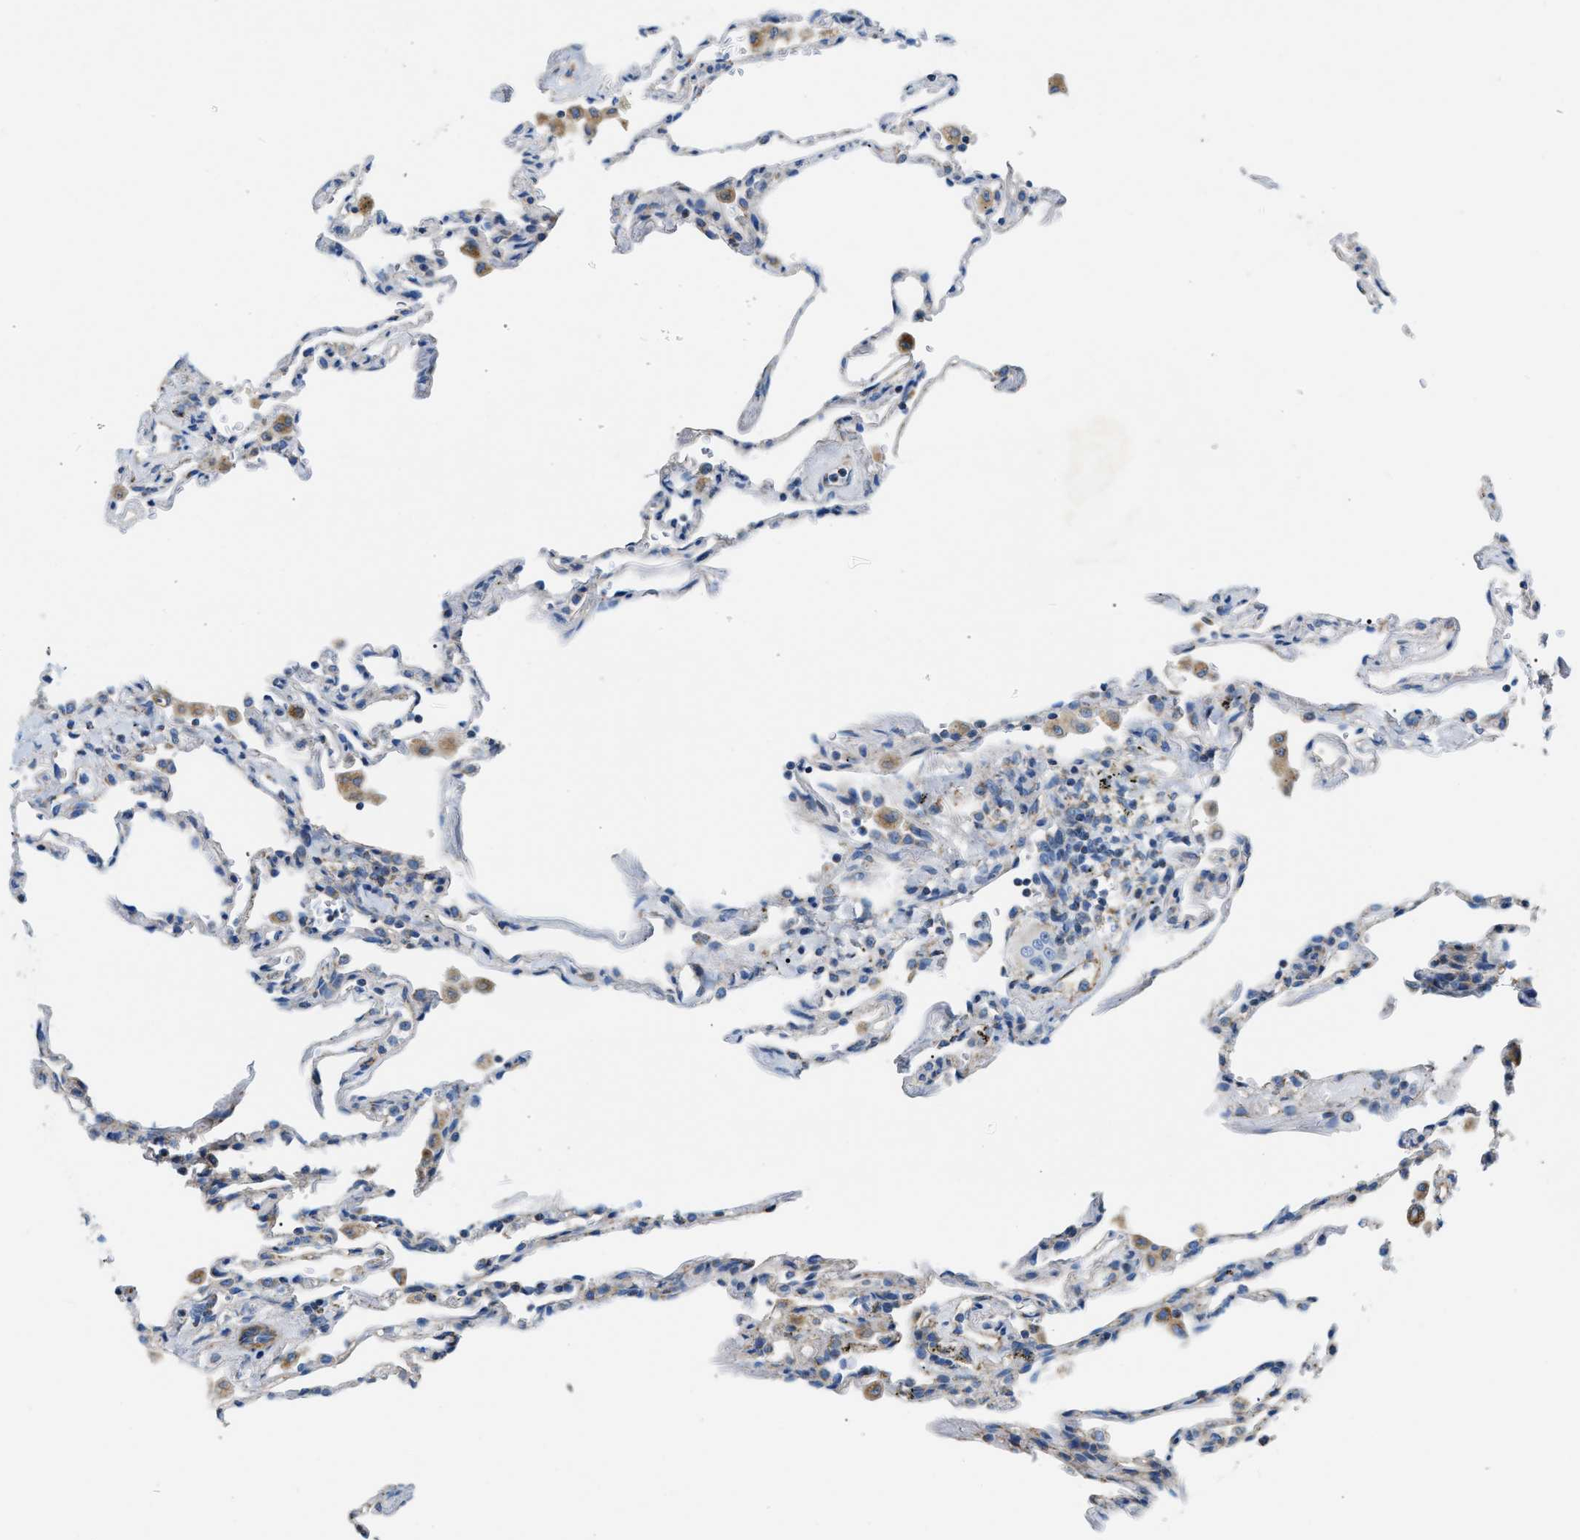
{"staining": {"intensity": "moderate", "quantity": "<25%", "location": "cytoplasmic/membranous"}, "tissue": "lung", "cell_type": "Alveolar cells", "image_type": "normal", "snomed": [{"axis": "morphology", "description": "Normal tissue, NOS"}, {"axis": "topography", "description": "Lung"}], "caption": "This is an image of IHC staining of benign lung, which shows moderate staining in the cytoplasmic/membranous of alveolar cells.", "gene": "JADE1", "patient": {"sex": "male", "age": 59}}